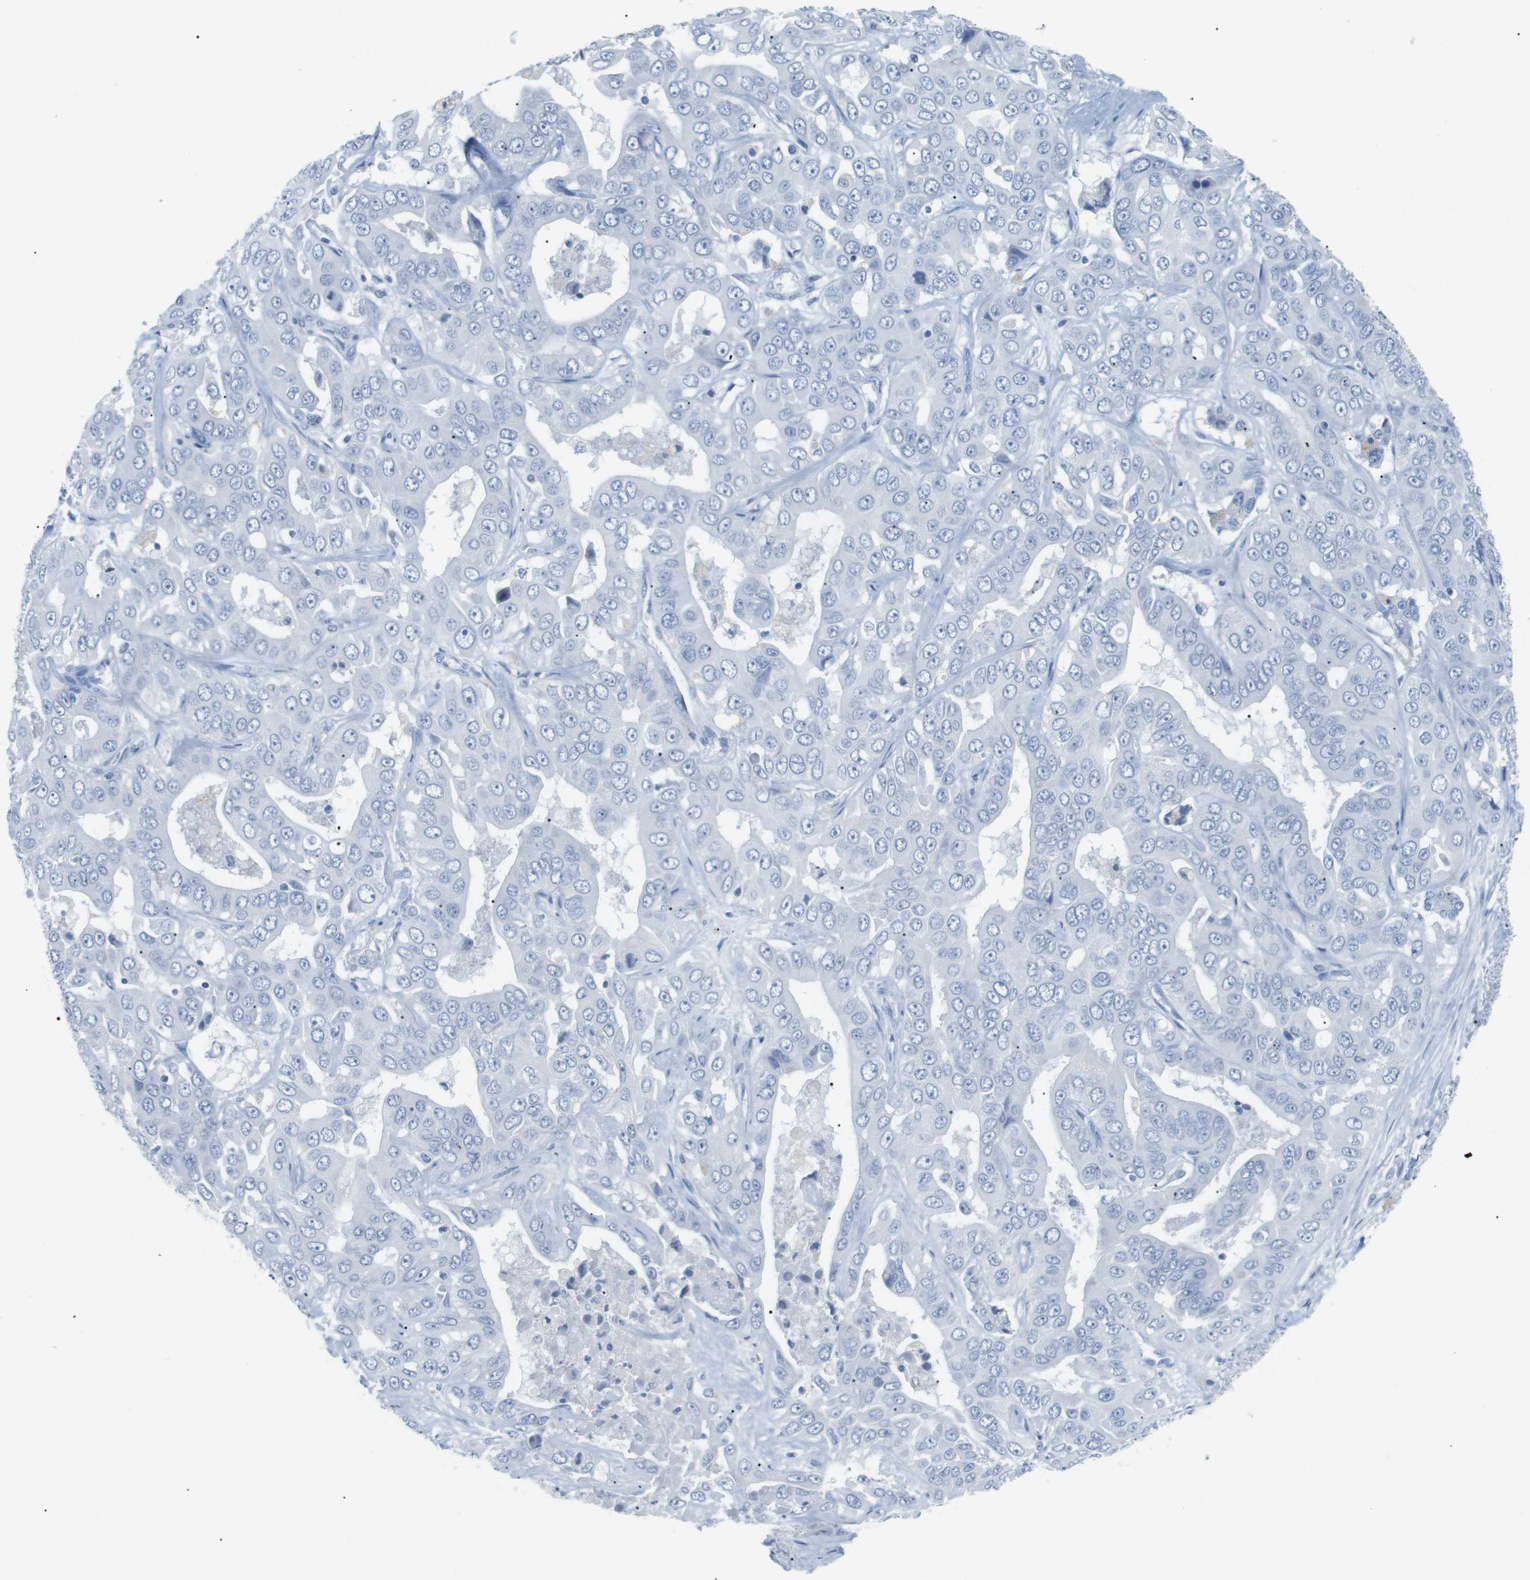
{"staining": {"intensity": "negative", "quantity": "none", "location": "none"}, "tissue": "liver cancer", "cell_type": "Tumor cells", "image_type": "cancer", "snomed": [{"axis": "morphology", "description": "Cholangiocarcinoma"}, {"axis": "topography", "description": "Liver"}], "caption": "Tumor cells are negative for protein expression in human liver cholangiocarcinoma.", "gene": "HBG2", "patient": {"sex": "female", "age": 52}}